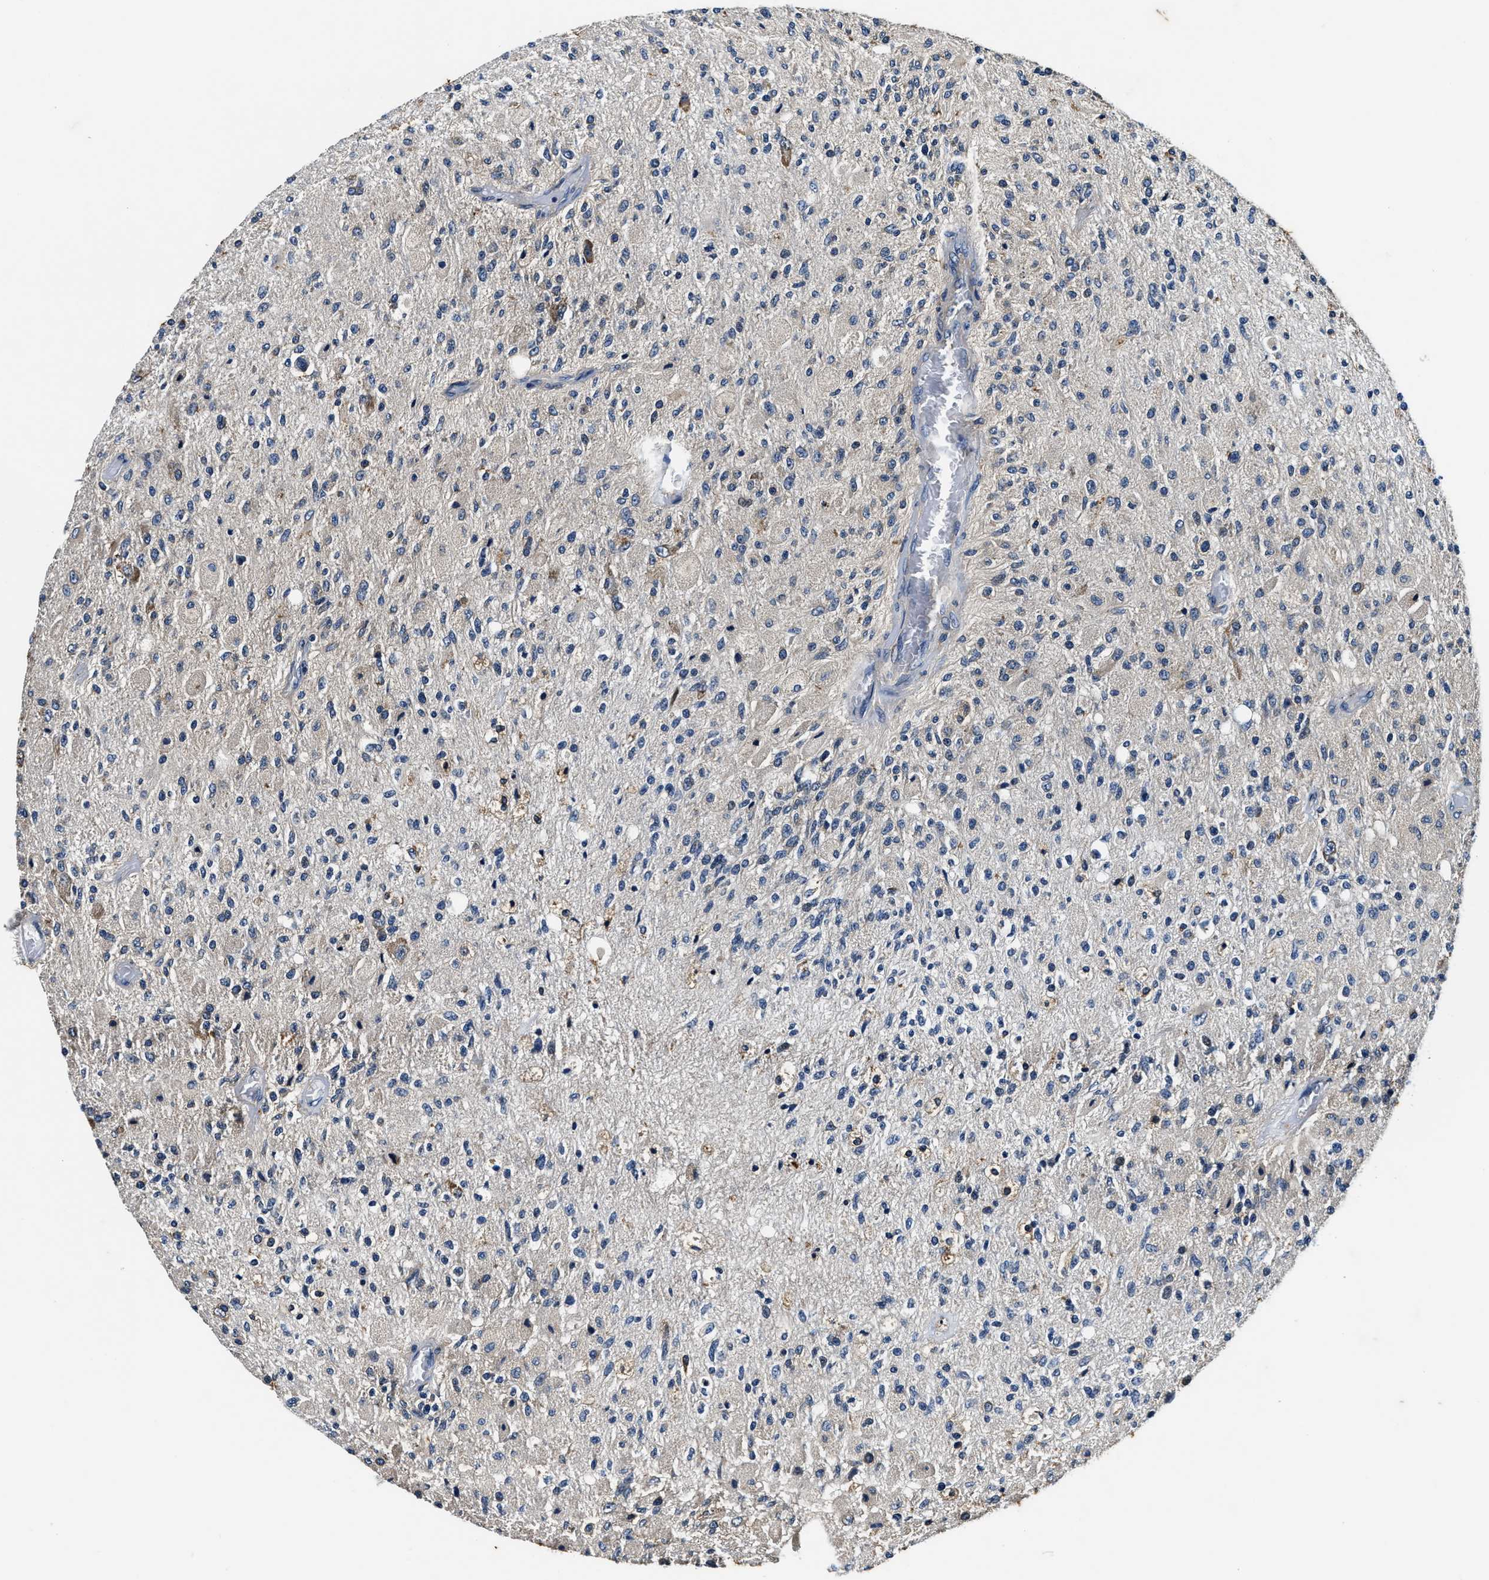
{"staining": {"intensity": "negative", "quantity": "none", "location": "none"}, "tissue": "glioma", "cell_type": "Tumor cells", "image_type": "cancer", "snomed": [{"axis": "morphology", "description": "Normal tissue, NOS"}, {"axis": "morphology", "description": "Glioma, malignant, High grade"}, {"axis": "topography", "description": "Cerebral cortex"}], "caption": "The histopathology image displays no staining of tumor cells in glioma.", "gene": "PI4KB", "patient": {"sex": "male", "age": 77}}